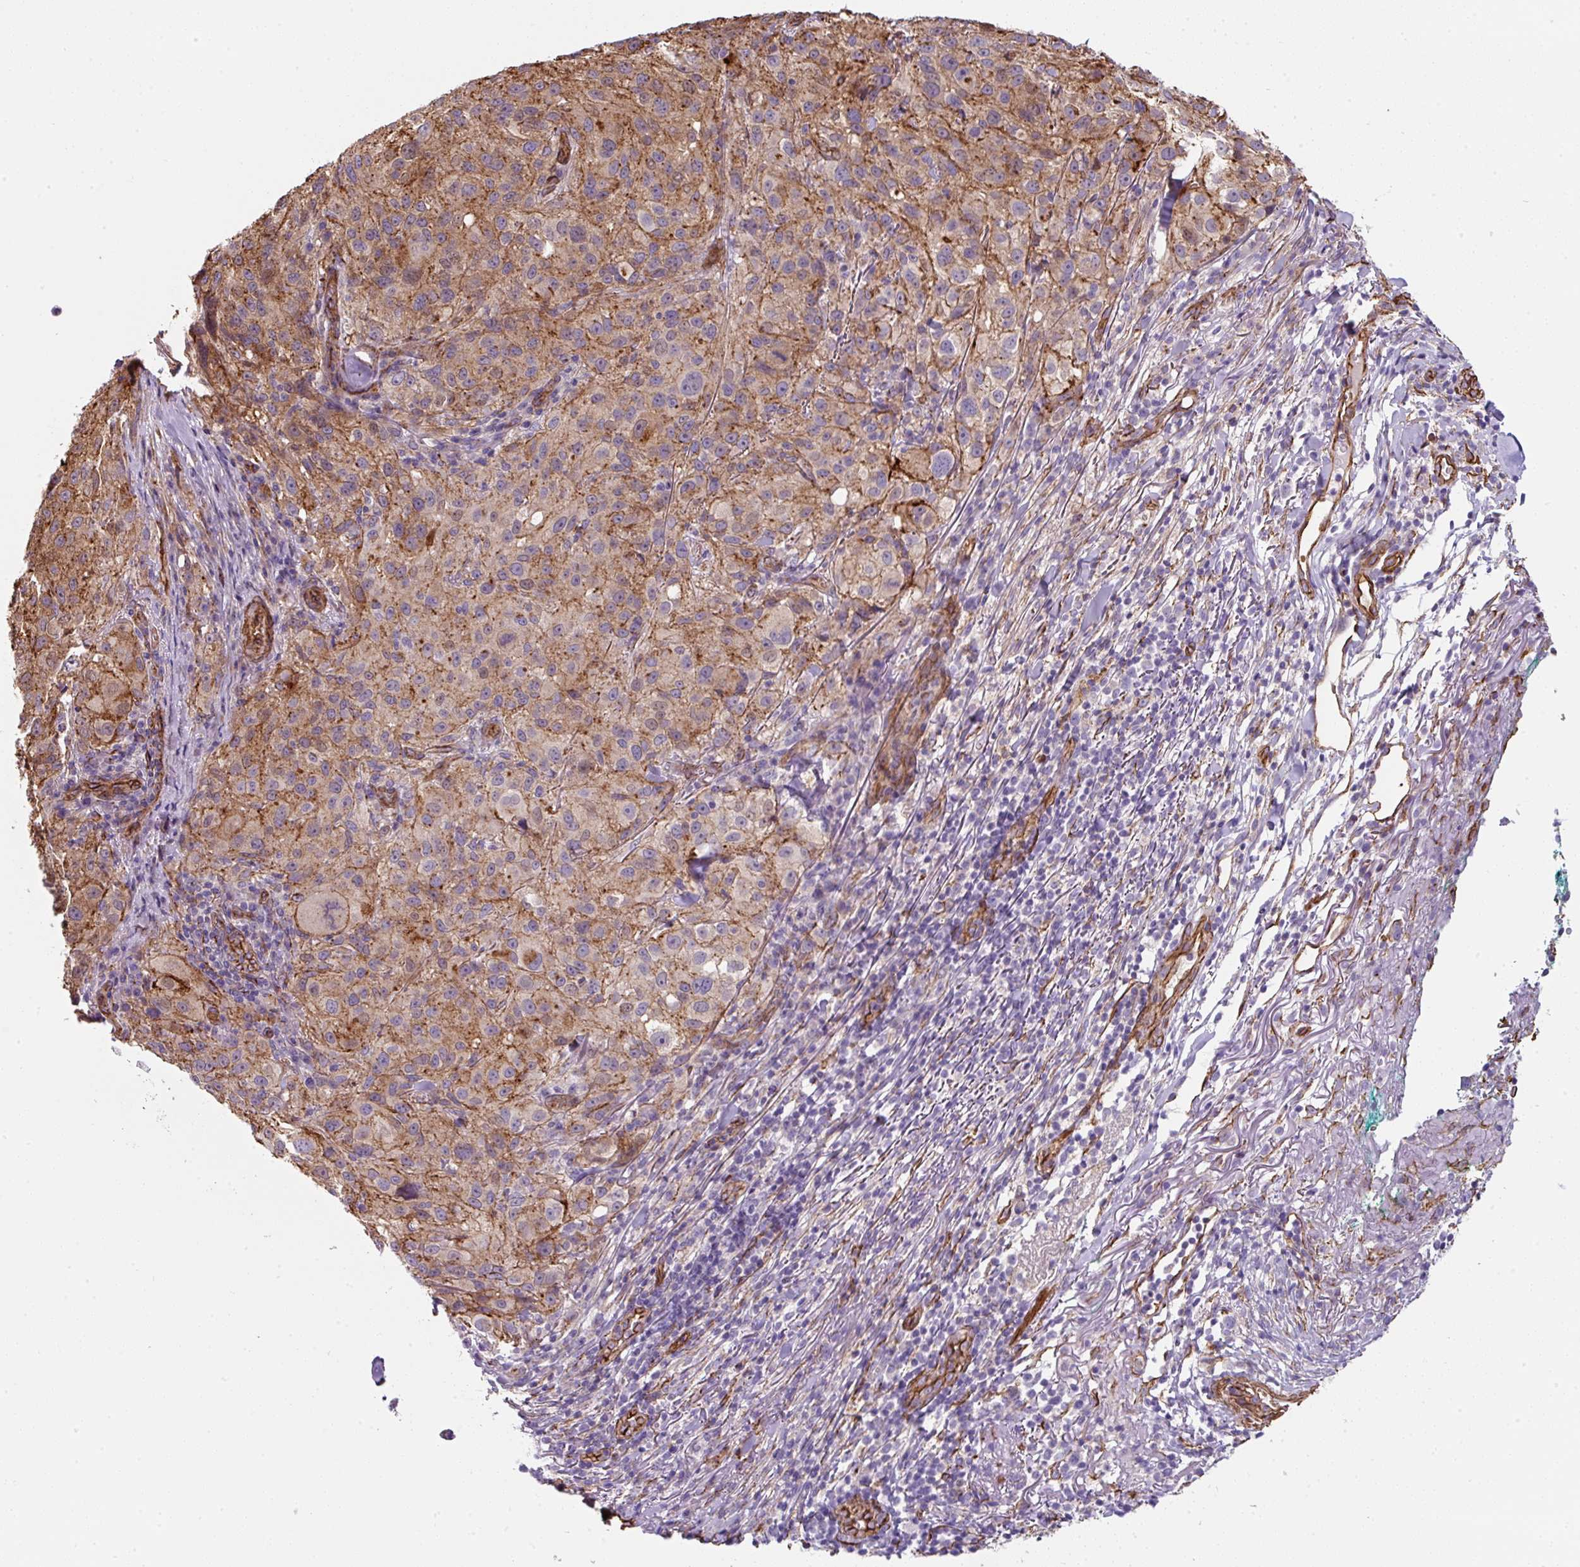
{"staining": {"intensity": "weak", "quantity": "25%-75%", "location": "cytoplasmic/membranous"}, "tissue": "melanoma", "cell_type": "Tumor cells", "image_type": "cancer", "snomed": [{"axis": "morphology", "description": "Necrosis, NOS"}, {"axis": "morphology", "description": "Malignant melanoma, NOS"}, {"axis": "topography", "description": "Skin"}], "caption": "This histopathology image exhibits melanoma stained with immunohistochemistry to label a protein in brown. The cytoplasmic/membranous of tumor cells show weak positivity for the protein. Nuclei are counter-stained blue.", "gene": "ANKUB1", "patient": {"sex": "female", "age": 87}}